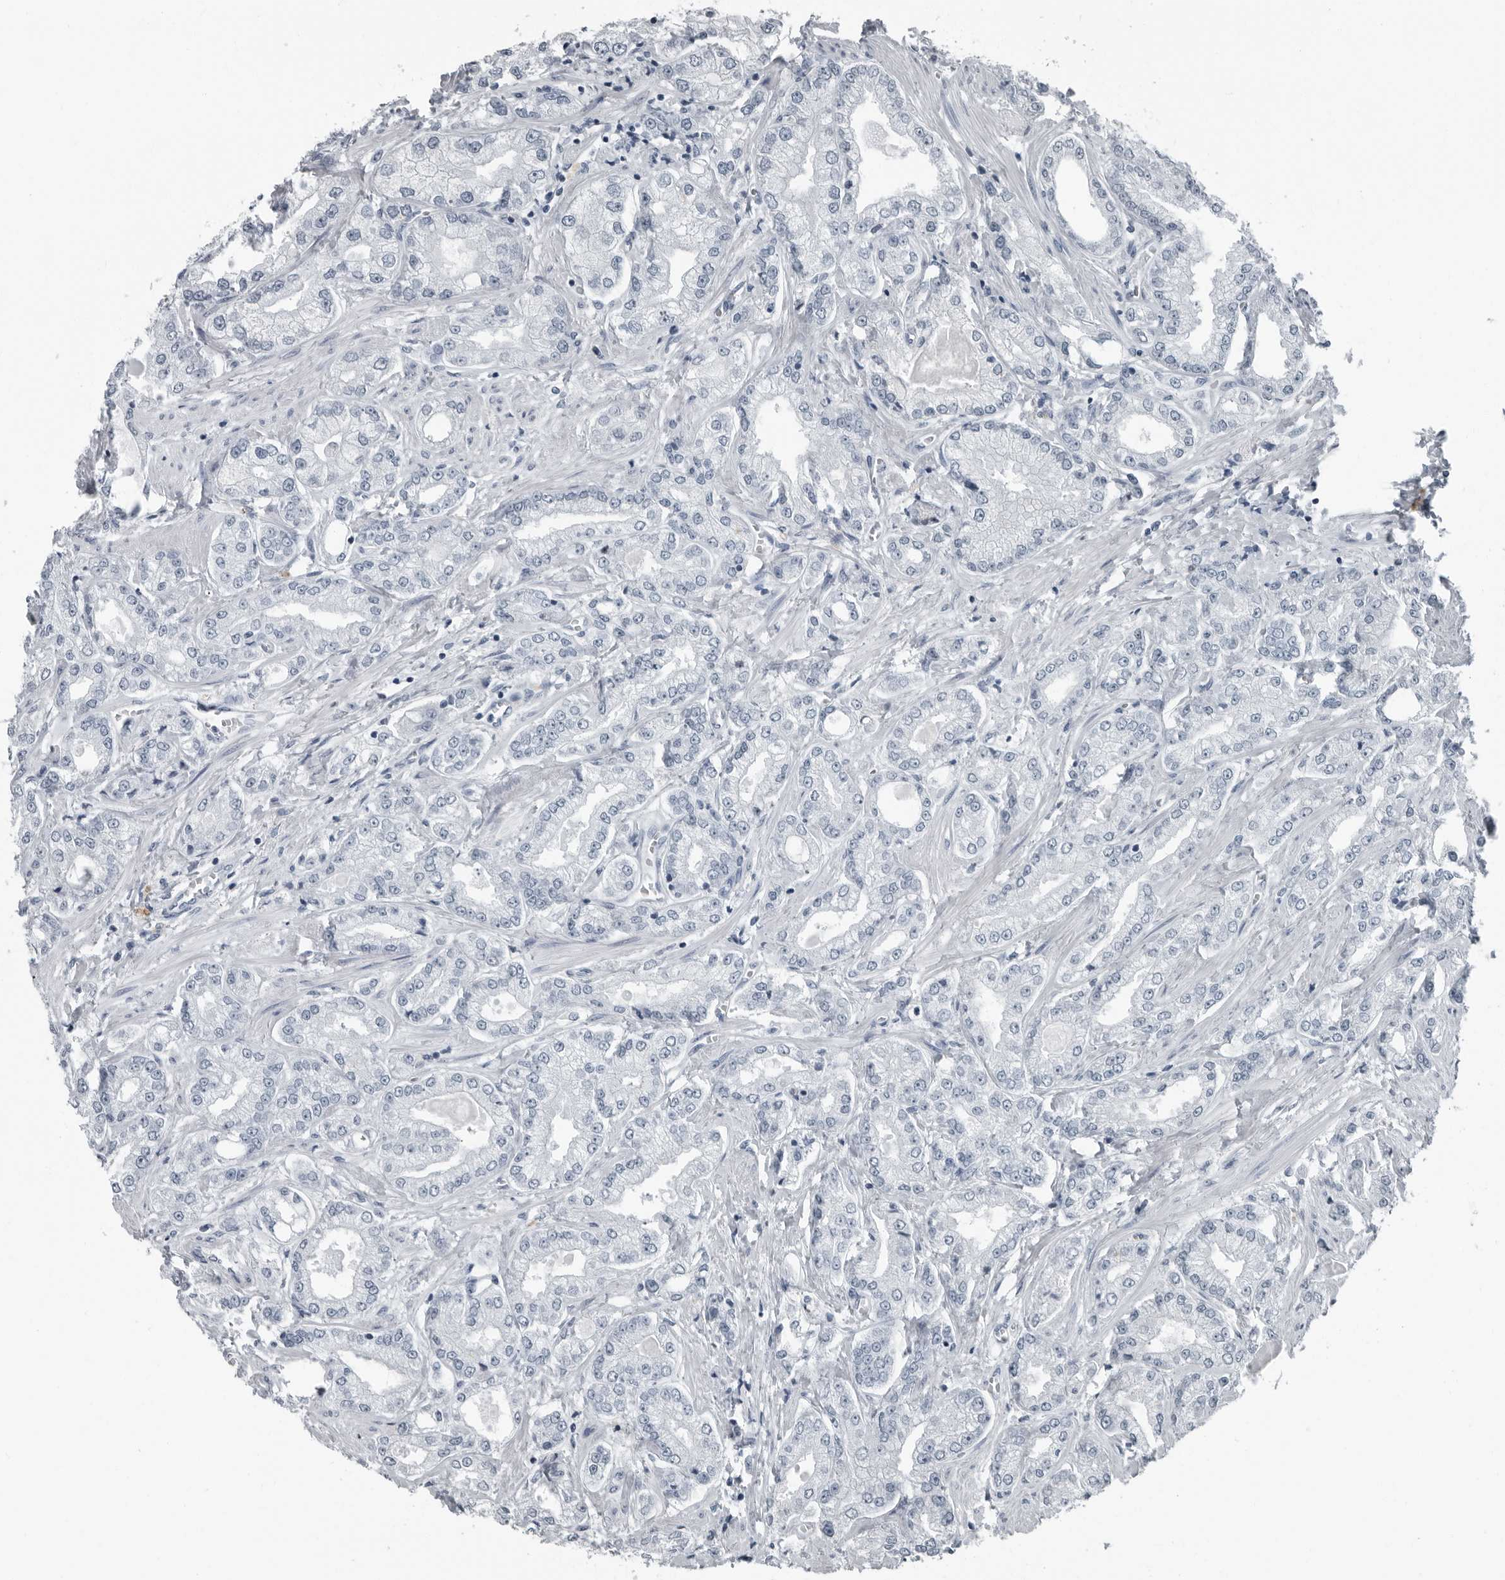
{"staining": {"intensity": "negative", "quantity": "none", "location": "none"}, "tissue": "prostate cancer", "cell_type": "Tumor cells", "image_type": "cancer", "snomed": [{"axis": "morphology", "description": "Adenocarcinoma, Low grade"}, {"axis": "topography", "description": "Prostate"}], "caption": "Tumor cells are negative for protein expression in human prostate cancer.", "gene": "PDCD11", "patient": {"sex": "male", "age": 62}}